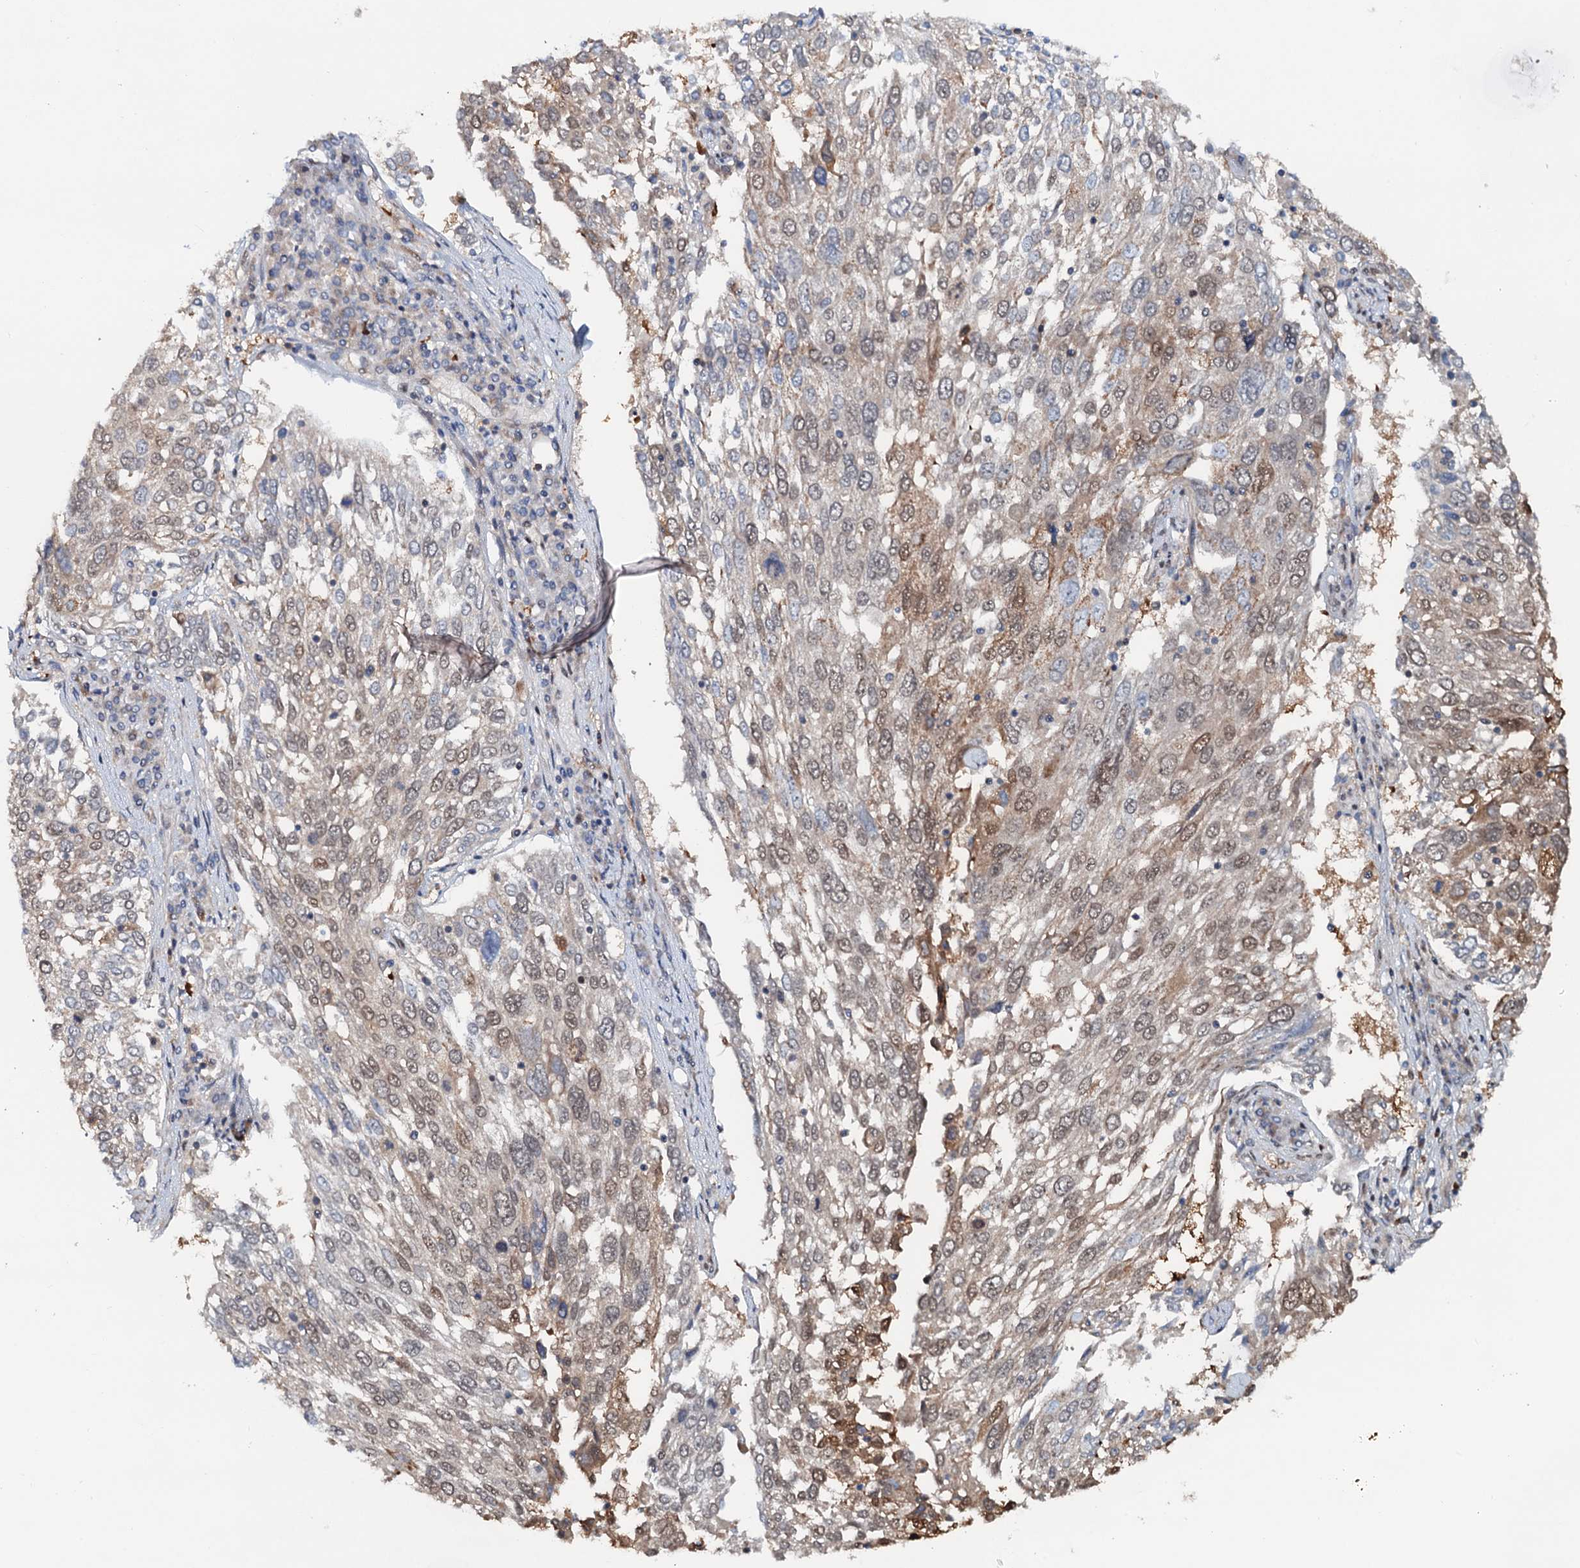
{"staining": {"intensity": "moderate", "quantity": "25%-75%", "location": "cytoplasmic/membranous,nuclear"}, "tissue": "lung cancer", "cell_type": "Tumor cells", "image_type": "cancer", "snomed": [{"axis": "morphology", "description": "Squamous cell carcinoma, NOS"}, {"axis": "topography", "description": "Lung"}], "caption": "The immunohistochemical stain labels moderate cytoplasmic/membranous and nuclear expression in tumor cells of lung cancer (squamous cell carcinoma) tissue. The staining is performed using DAB brown chromogen to label protein expression. The nuclei are counter-stained blue using hematoxylin.", "gene": "ZNF609", "patient": {"sex": "male", "age": 65}}